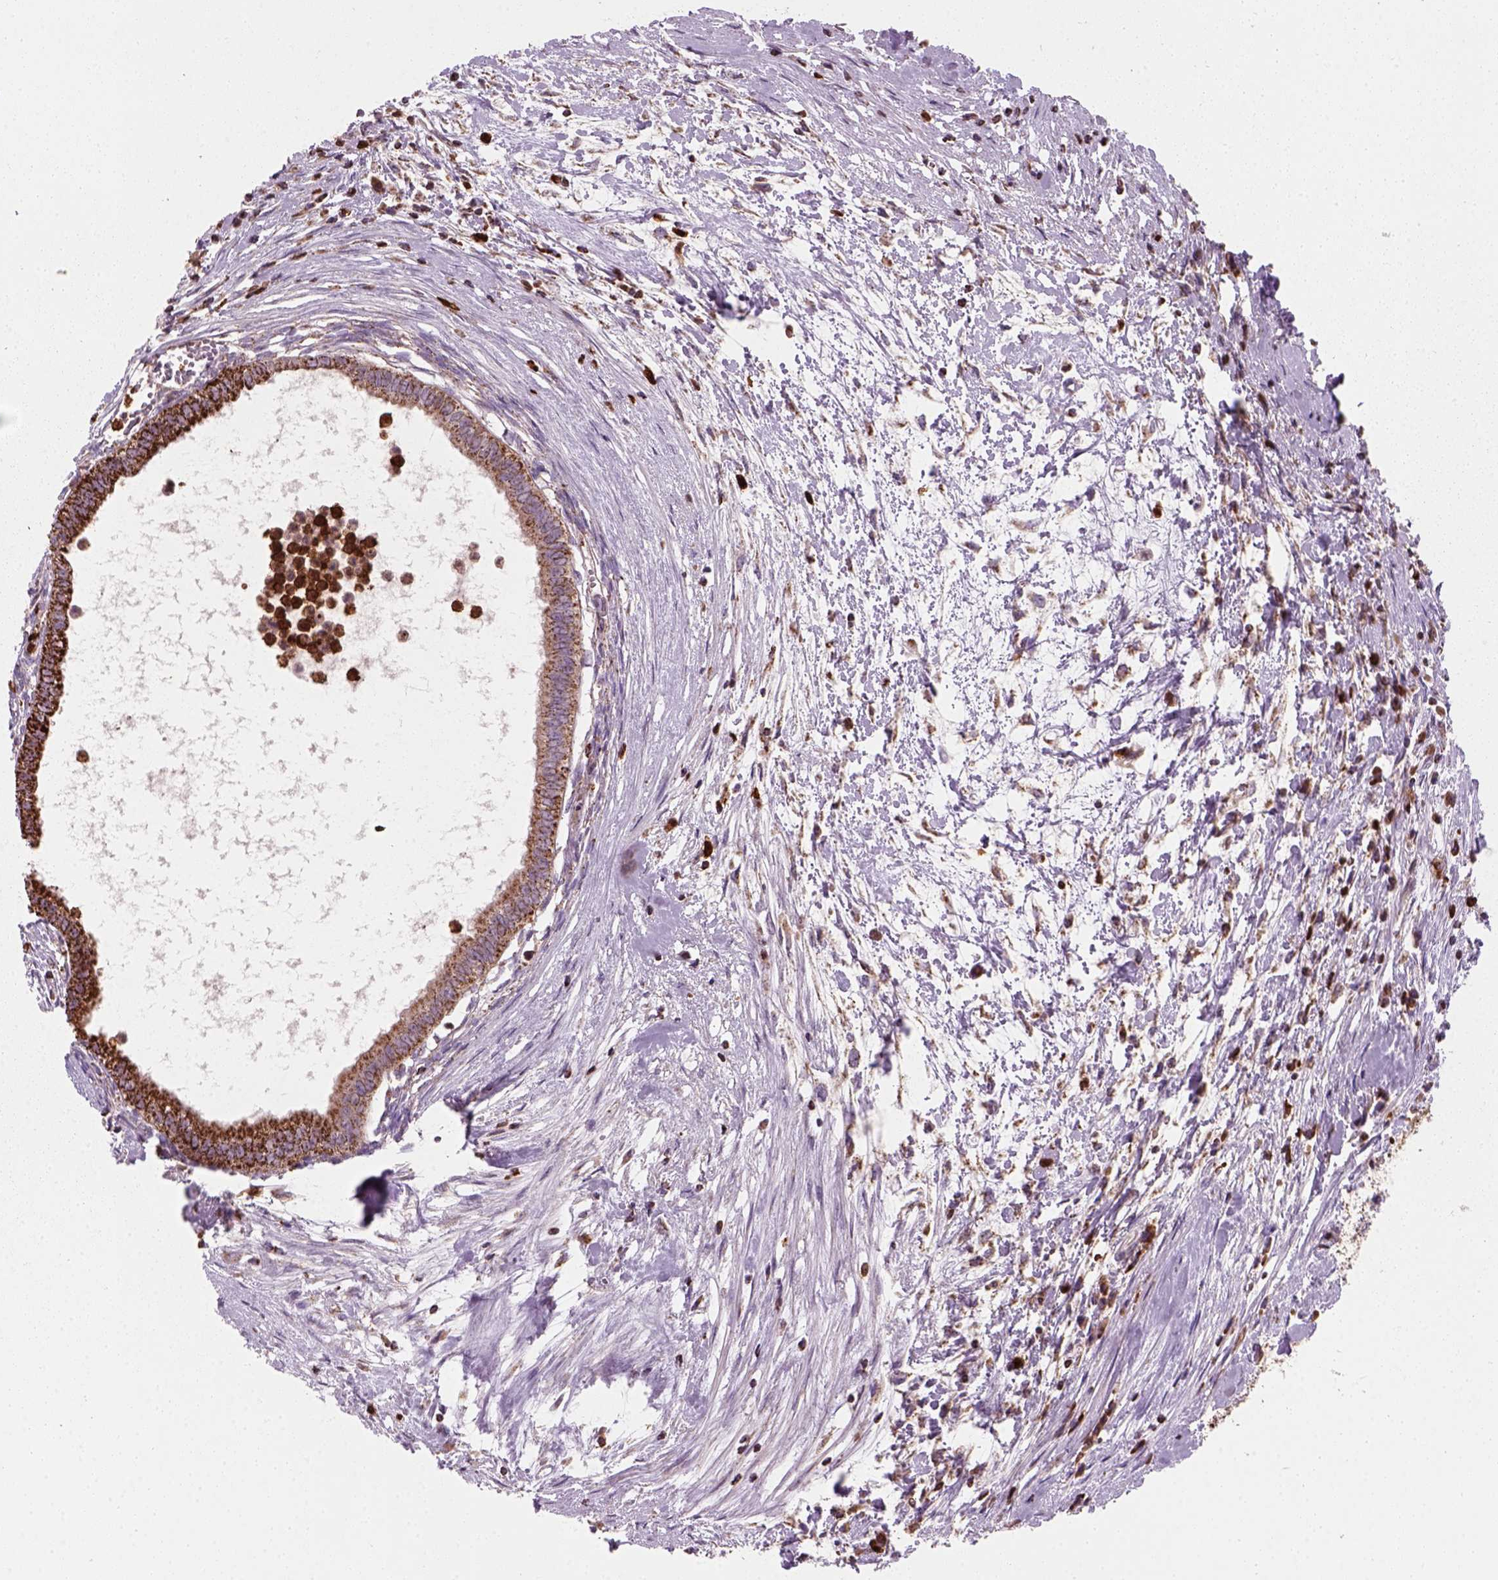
{"staining": {"intensity": "strong", "quantity": ">75%", "location": "cytoplasmic/membranous"}, "tissue": "testis cancer", "cell_type": "Tumor cells", "image_type": "cancer", "snomed": [{"axis": "morphology", "description": "Carcinoma, Embryonal, NOS"}, {"axis": "topography", "description": "Testis"}], "caption": "This is an image of immunohistochemistry staining of testis cancer, which shows strong expression in the cytoplasmic/membranous of tumor cells.", "gene": "NUDT16L1", "patient": {"sex": "male", "age": 37}}